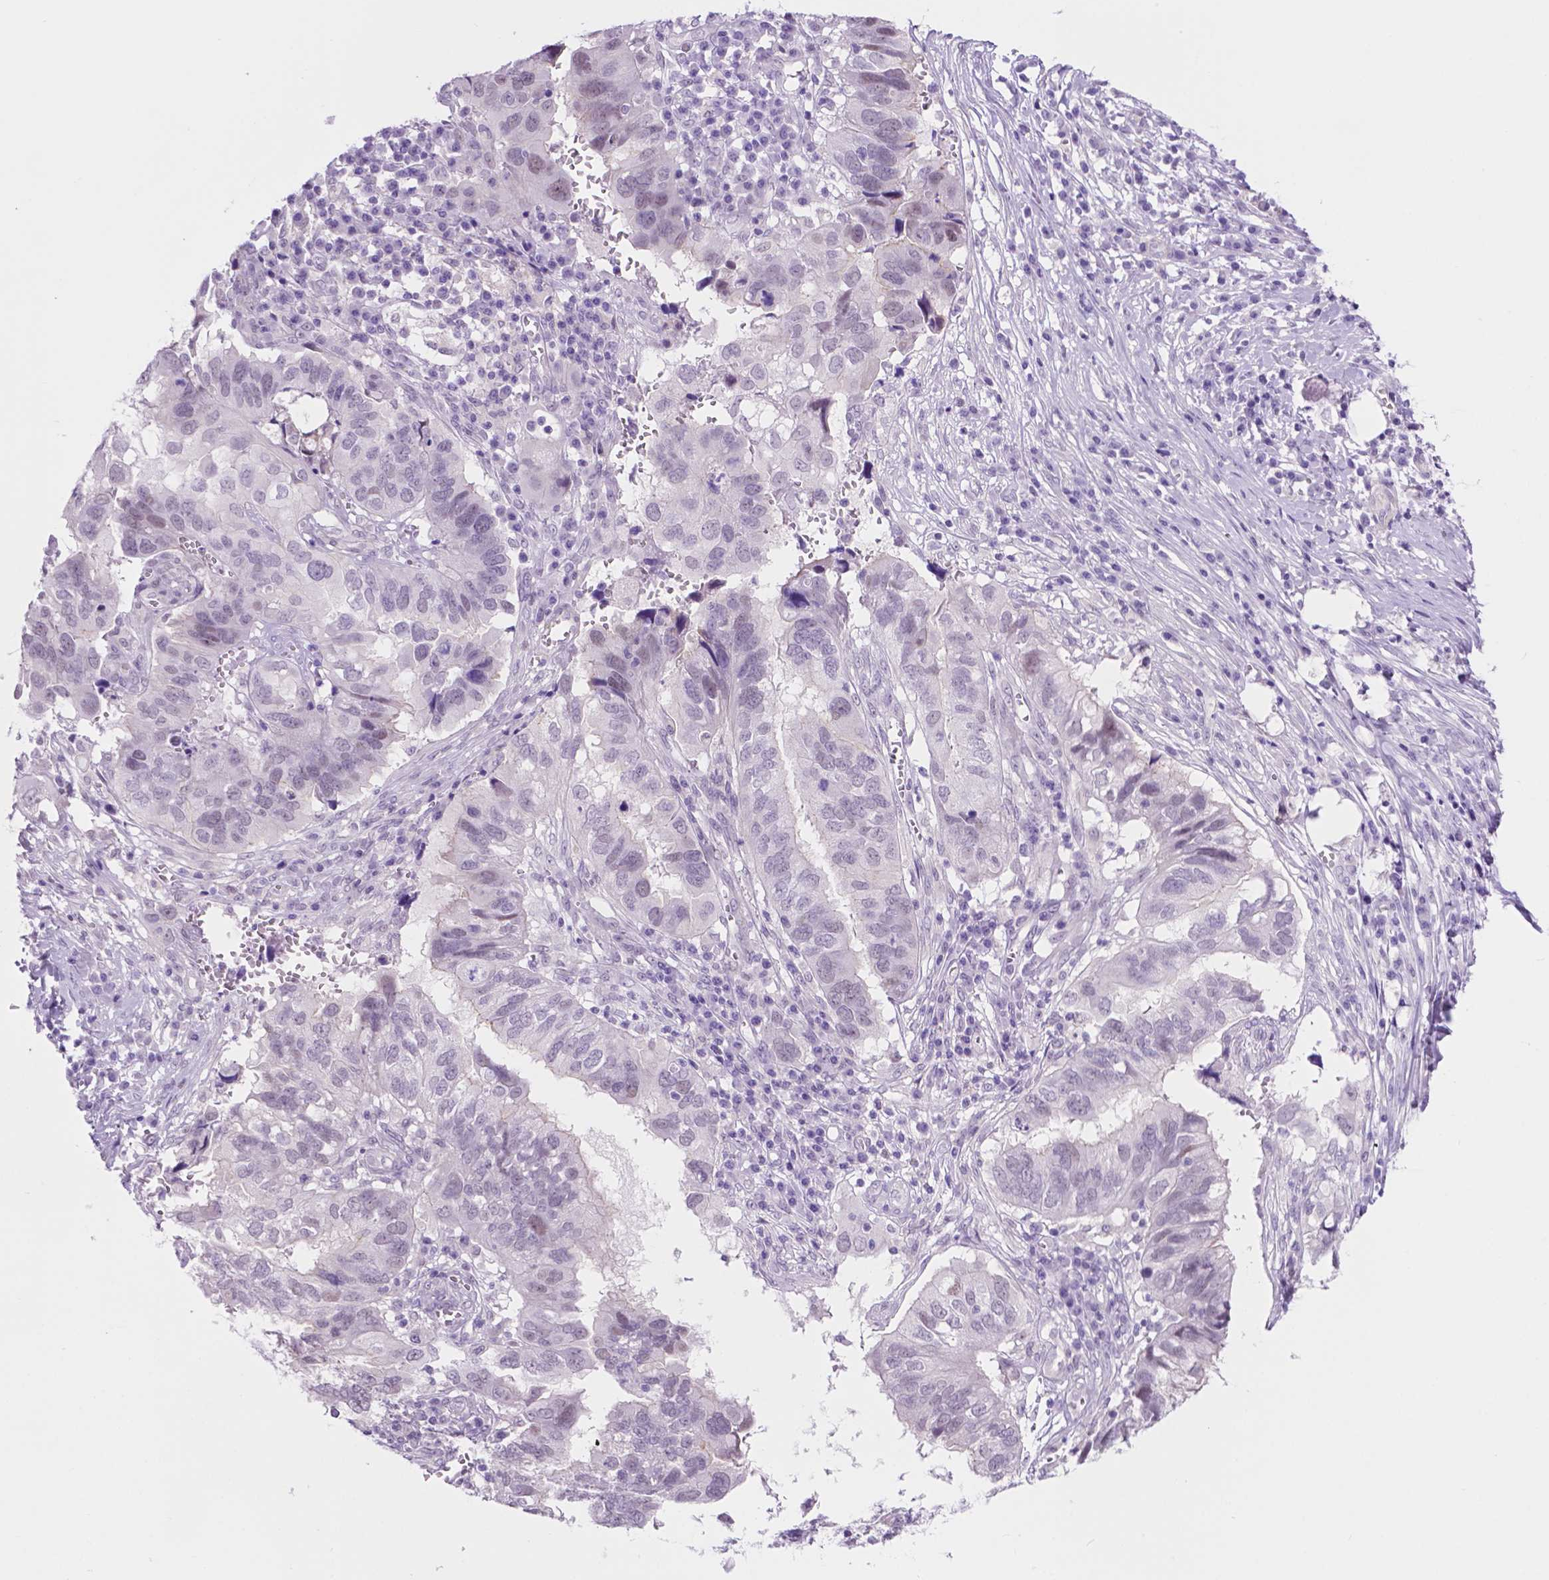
{"staining": {"intensity": "negative", "quantity": "none", "location": "none"}, "tissue": "ovarian cancer", "cell_type": "Tumor cells", "image_type": "cancer", "snomed": [{"axis": "morphology", "description": "Cystadenocarcinoma, serous, NOS"}, {"axis": "topography", "description": "Ovary"}], "caption": "Tumor cells are negative for brown protein staining in ovarian cancer (serous cystadenocarcinoma).", "gene": "ACY3", "patient": {"sex": "female", "age": 79}}